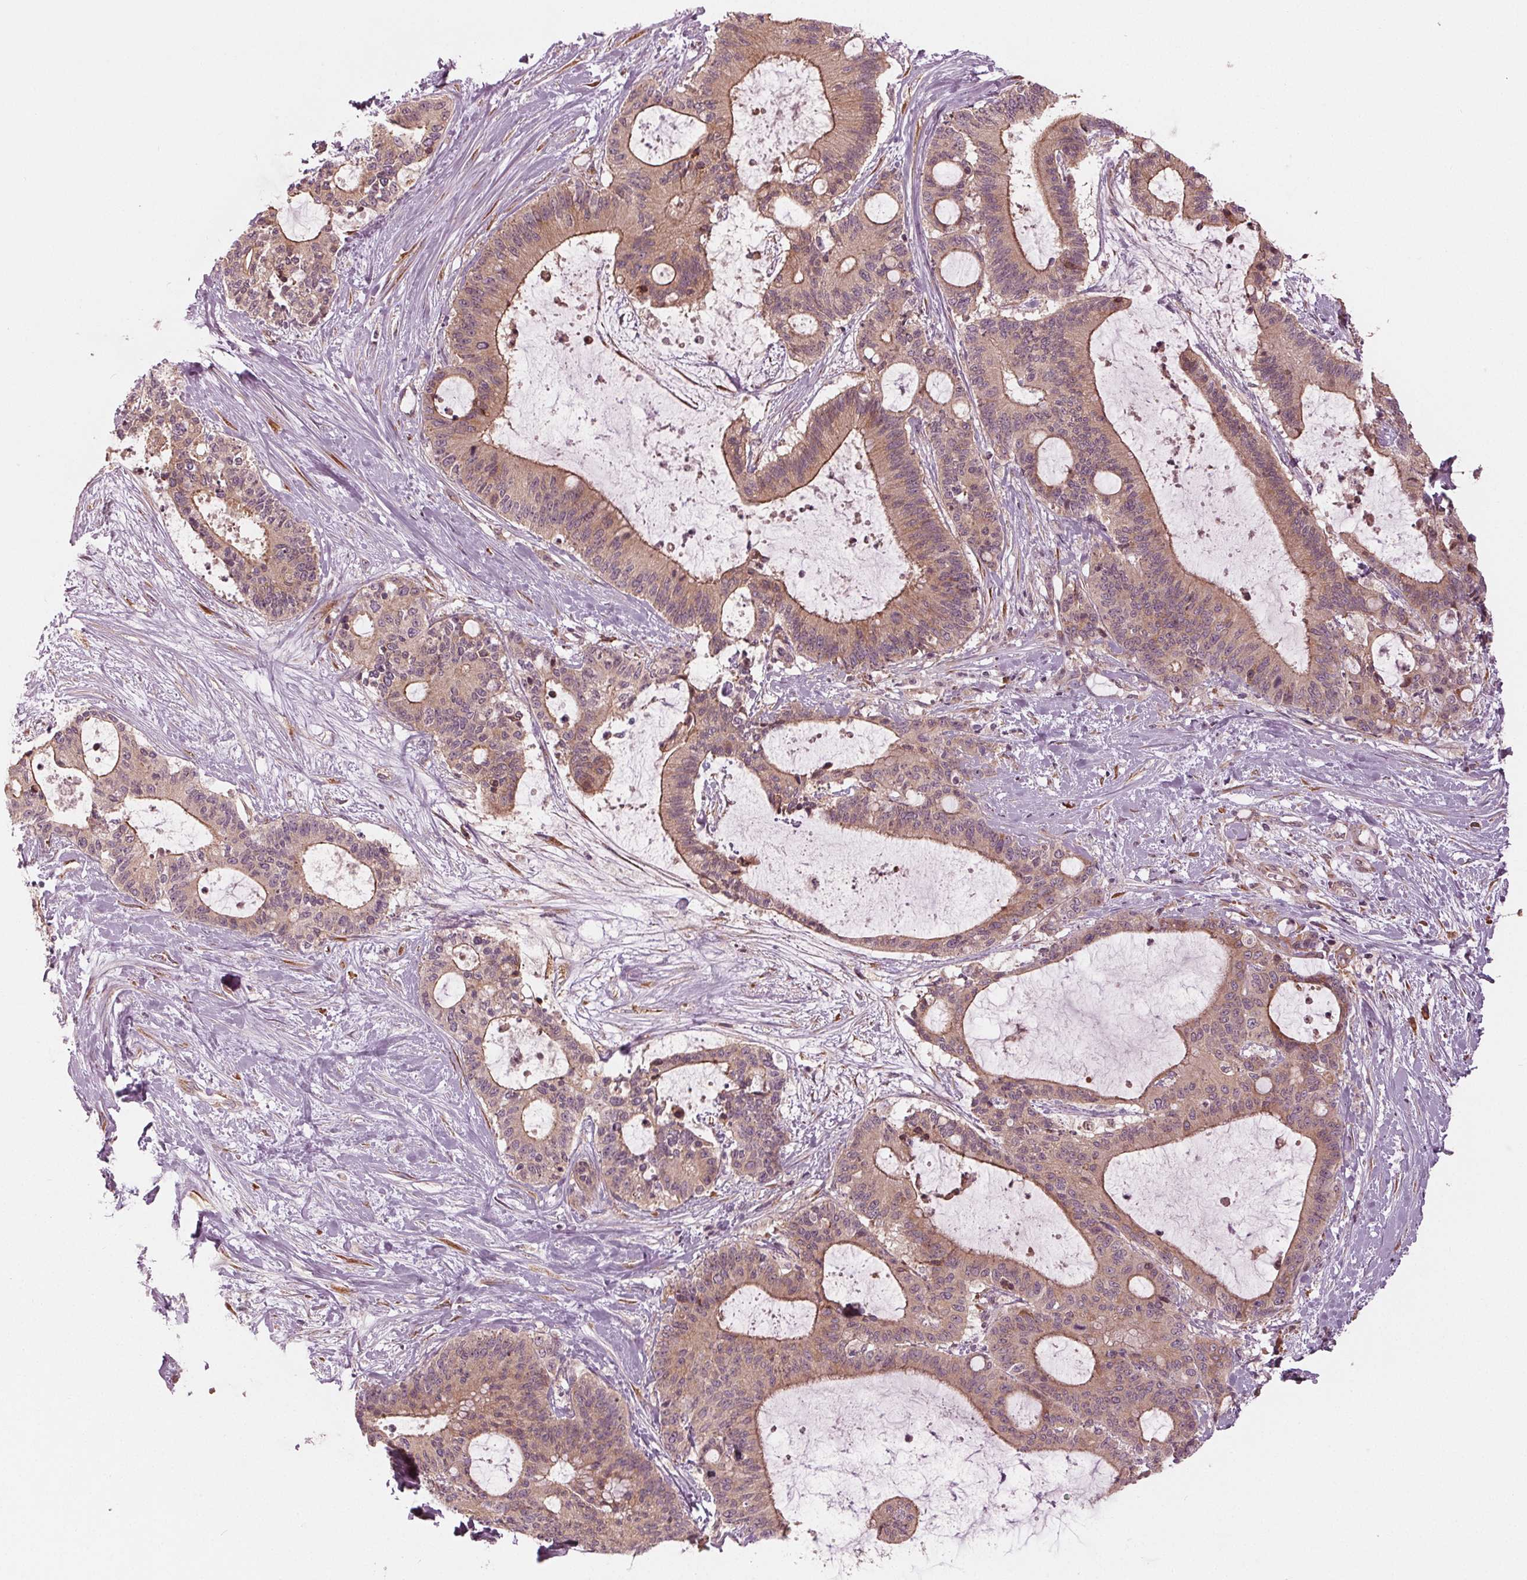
{"staining": {"intensity": "weak", "quantity": ">75%", "location": "cytoplasmic/membranous"}, "tissue": "liver cancer", "cell_type": "Tumor cells", "image_type": "cancer", "snomed": [{"axis": "morphology", "description": "Cholangiocarcinoma"}, {"axis": "topography", "description": "Liver"}], "caption": "Liver cancer (cholangiocarcinoma) tissue displays weak cytoplasmic/membranous positivity in about >75% of tumor cells", "gene": "CMIP", "patient": {"sex": "female", "age": 73}}